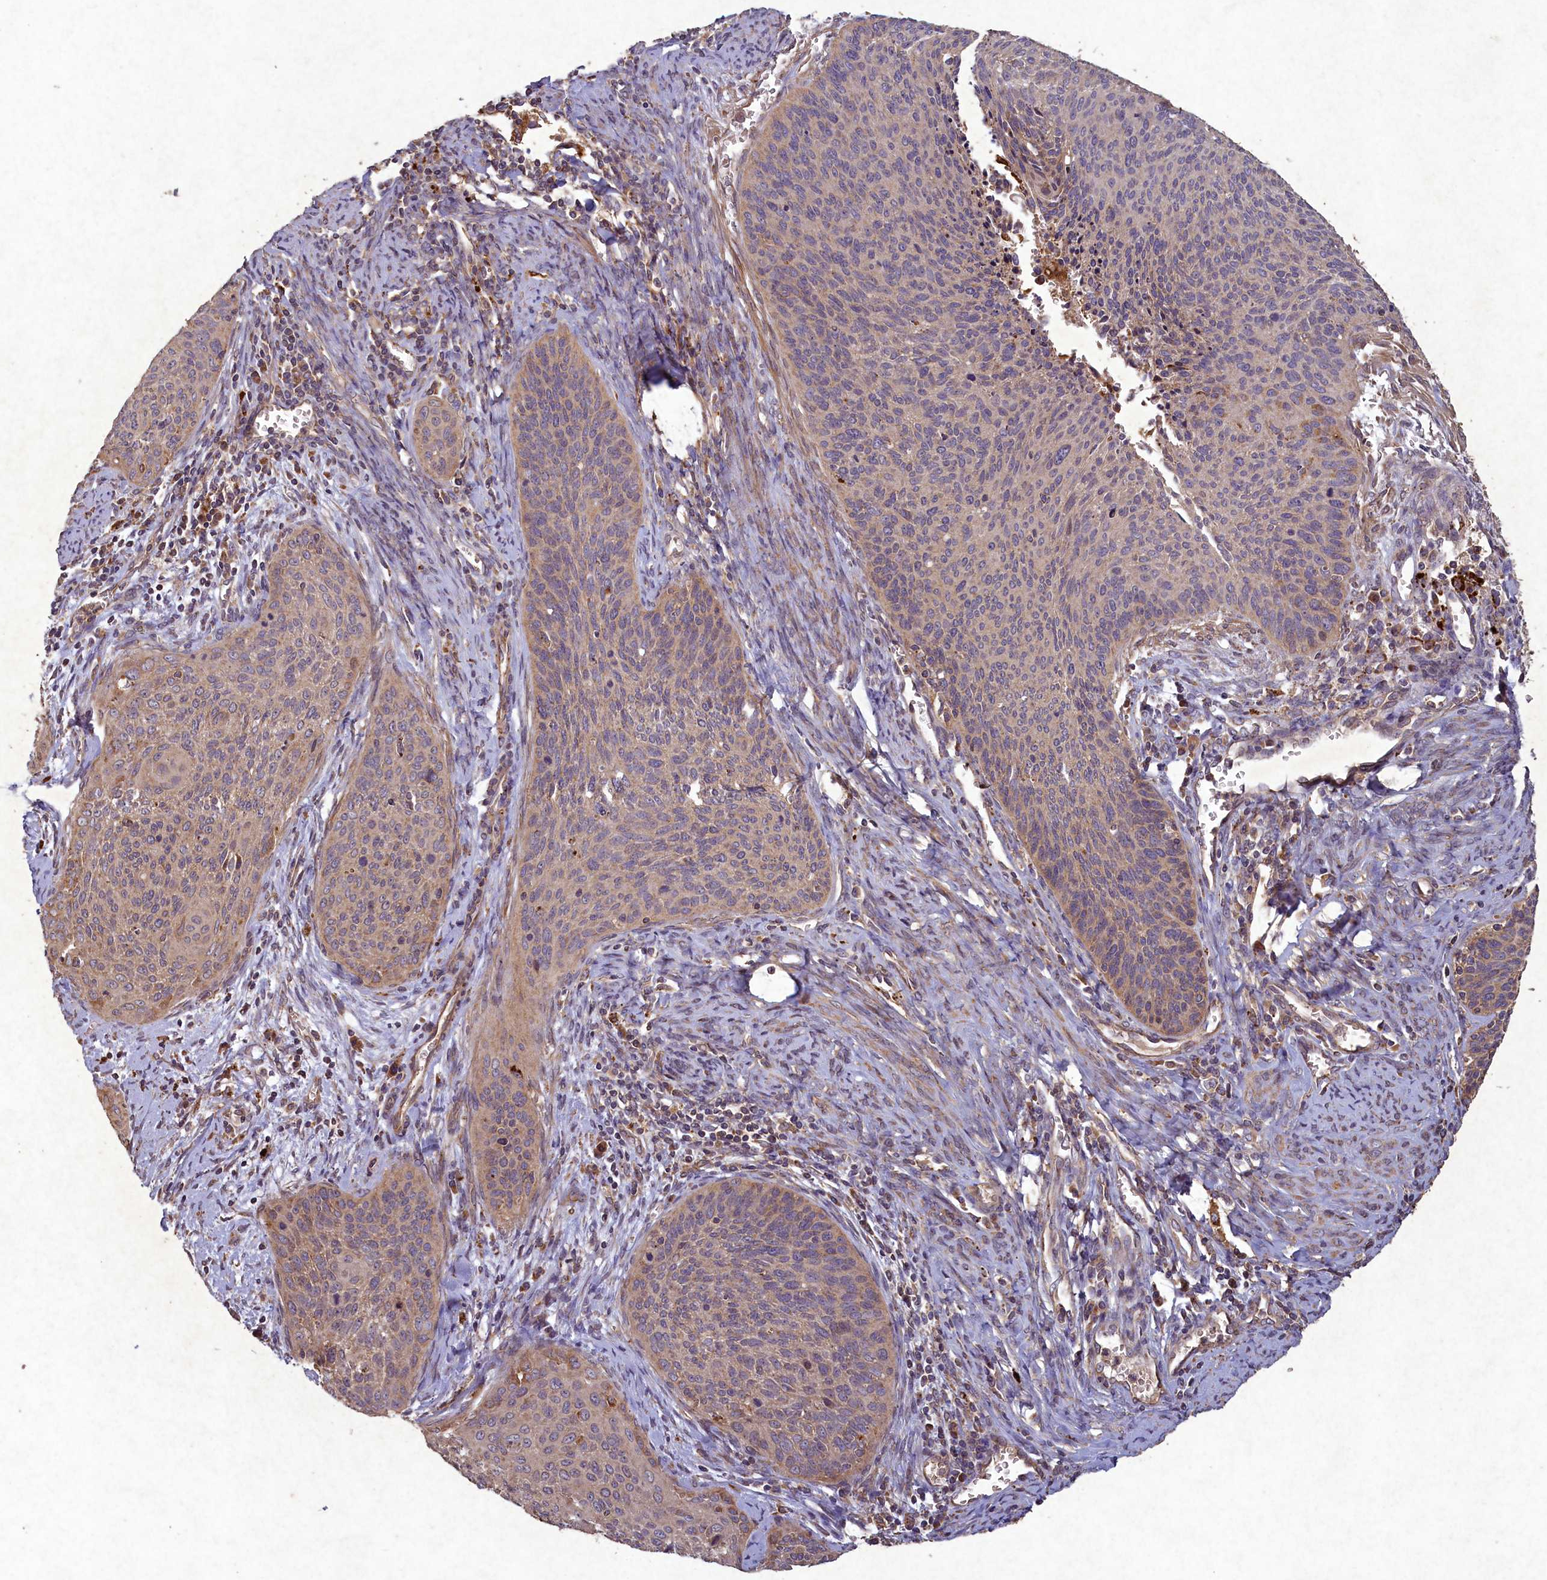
{"staining": {"intensity": "weak", "quantity": "25%-75%", "location": "cytoplasmic/membranous"}, "tissue": "cervical cancer", "cell_type": "Tumor cells", "image_type": "cancer", "snomed": [{"axis": "morphology", "description": "Squamous cell carcinoma, NOS"}, {"axis": "topography", "description": "Cervix"}], "caption": "A low amount of weak cytoplasmic/membranous staining is seen in approximately 25%-75% of tumor cells in squamous cell carcinoma (cervical) tissue.", "gene": "CIAO2B", "patient": {"sex": "female", "age": 55}}